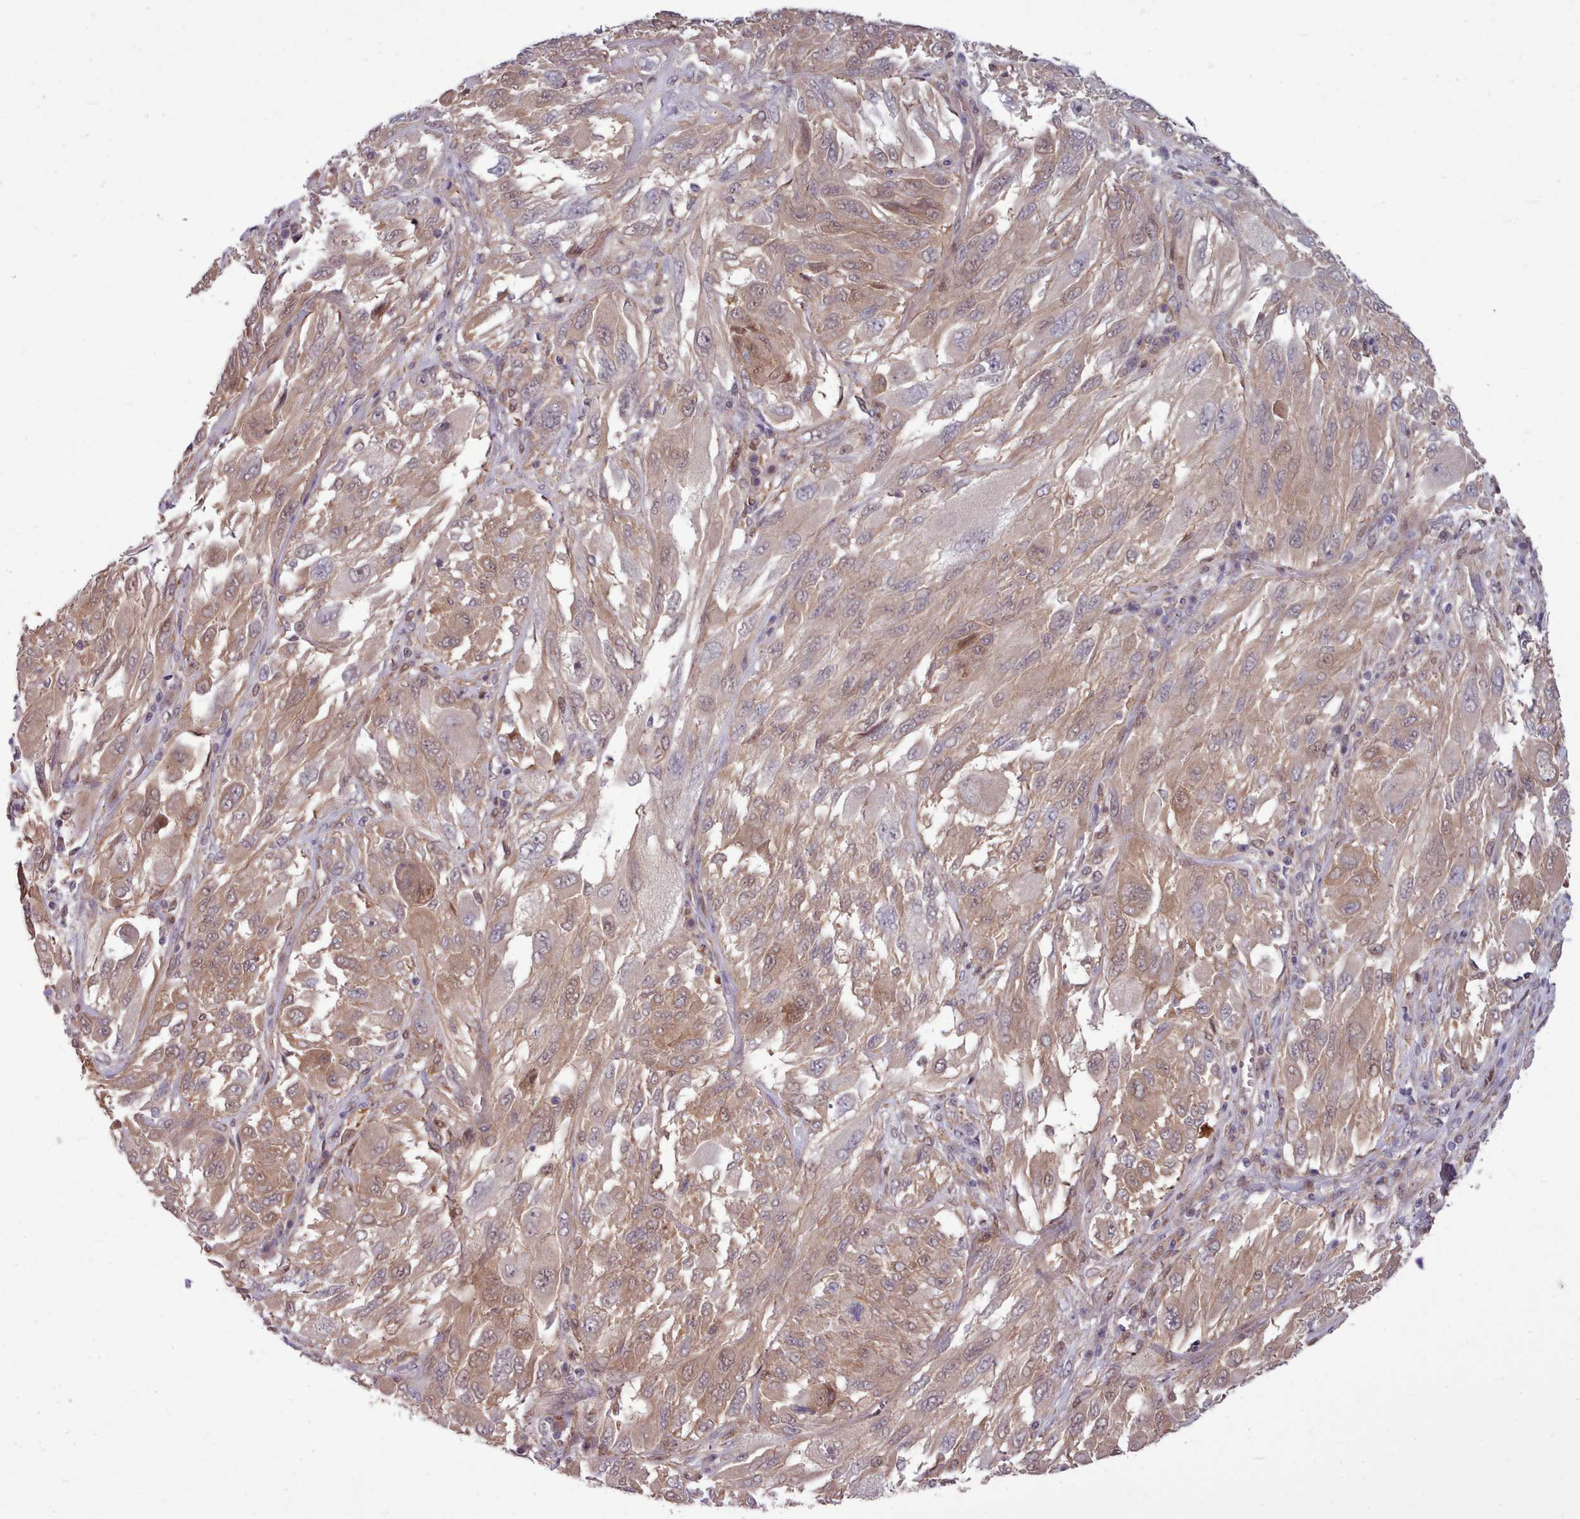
{"staining": {"intensity": "weak", "quantity": ">75%", "location": "cytoplasmic/membranous,nuclear"}, "tissue": "melanoma", "cell_type": "Tumor cells", "image_type": "cancer", "snomed": [{"axis": "morphology", "description": "Malignant melanoma, NOS"}, {"axis": "topography", "description": "Skin"}], "caption": "High-magnification brightfield microscopy of malignant melanoma stained with DAB (brown) and counterstained with hematoxylin (blue). tumor cells exhibit weak cytoplasmic/membranous and nuclear expression is seen in approximately>75% of cells.", "gene": "AHCY", "patient": {"sex": "female", "age": 91}}